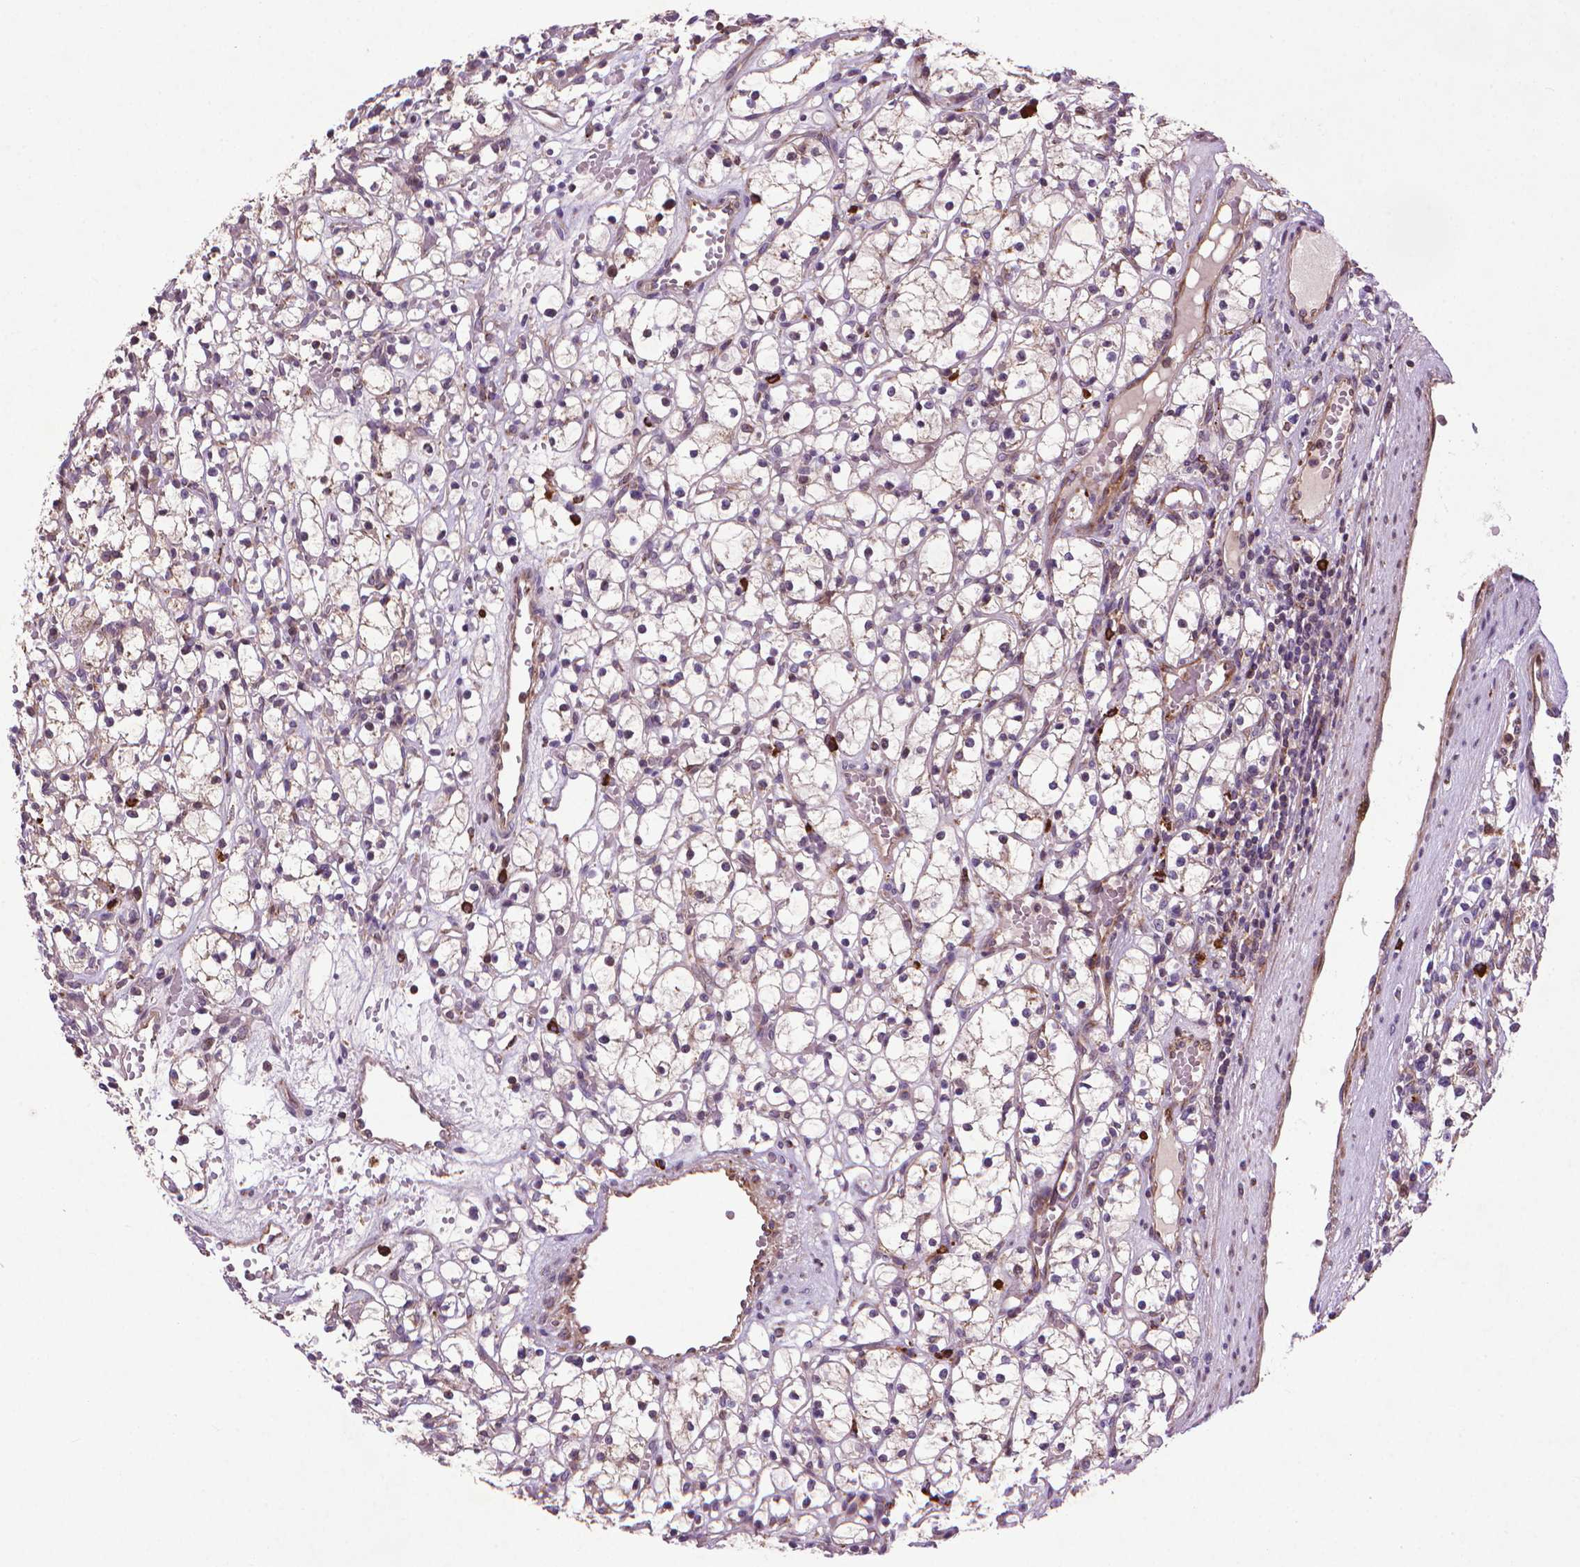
{"staining": {"intensity": "weak", "quantity": "<25%", "location": "cytoplasmic/membranous"}, "tissue": "renal cancer", "cell_type": "Tumor cells", "image_type": "cancer", "snomed": [{"axis": "morphology", "description": "Adenocarcinoma, NOS"}, {"axis": "topography", "description": "Kidney"}], "caption": "High magnification brightfield microscopy of renal cancer (adenocarcinoma) stained with DAB (3,3'-diaminobenzidine) (brown) and counterstained with hematoxylin (blue): tumor cells show no significant positivity.", "gene": "MYH14", "patient": {"sex": "female", "age": 59}}